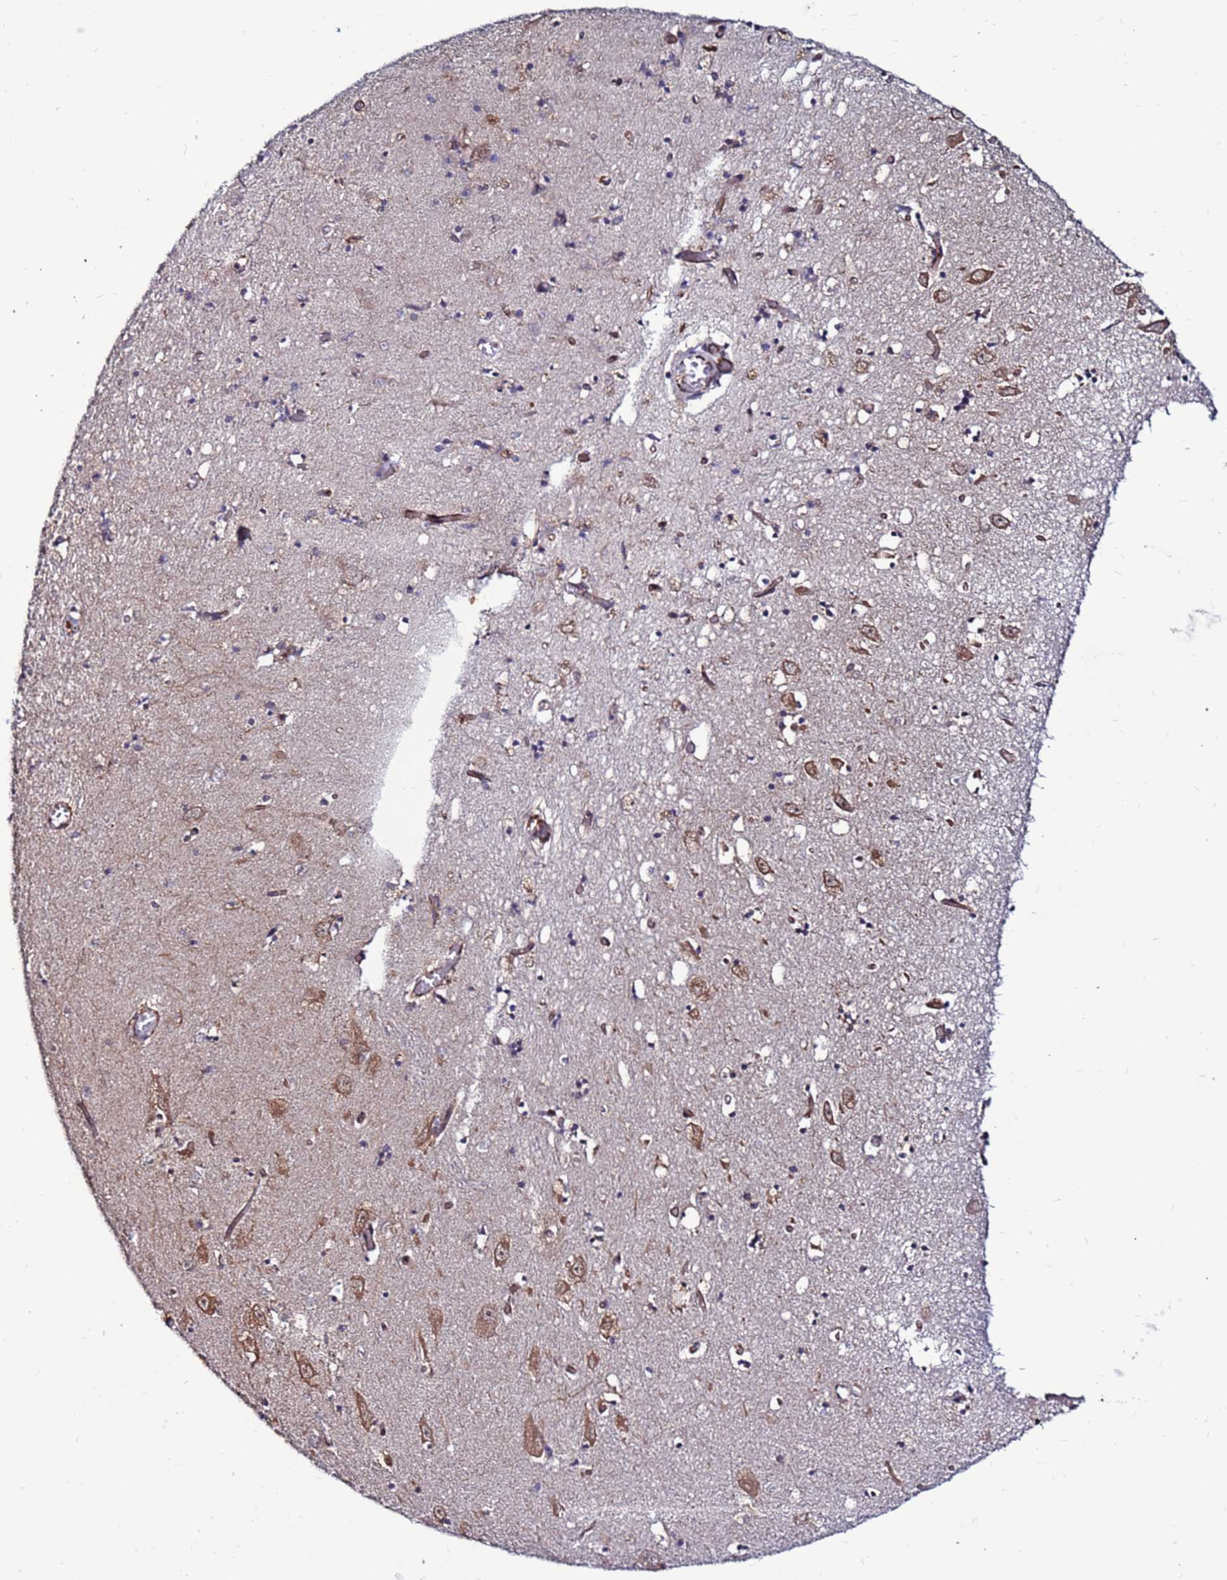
{"staining": {"intensity": "negative", "quantity": "none", "location": "none"}, "tissue": "hippocampus", "cell_type": "Glial cells", "image_type": "normal", "snomed": [{"axis": "morphology", "description": "Normal tissue, NOS"}, {"axis": "topography", "description": "Hippocampus"}], "caption": "The immunohistochemistry (IHC) photomicrograph has no significant staining in glial cells of hippocampus.", "gene": "CLK3", "patient": {"sex": "male", "age": 70}}